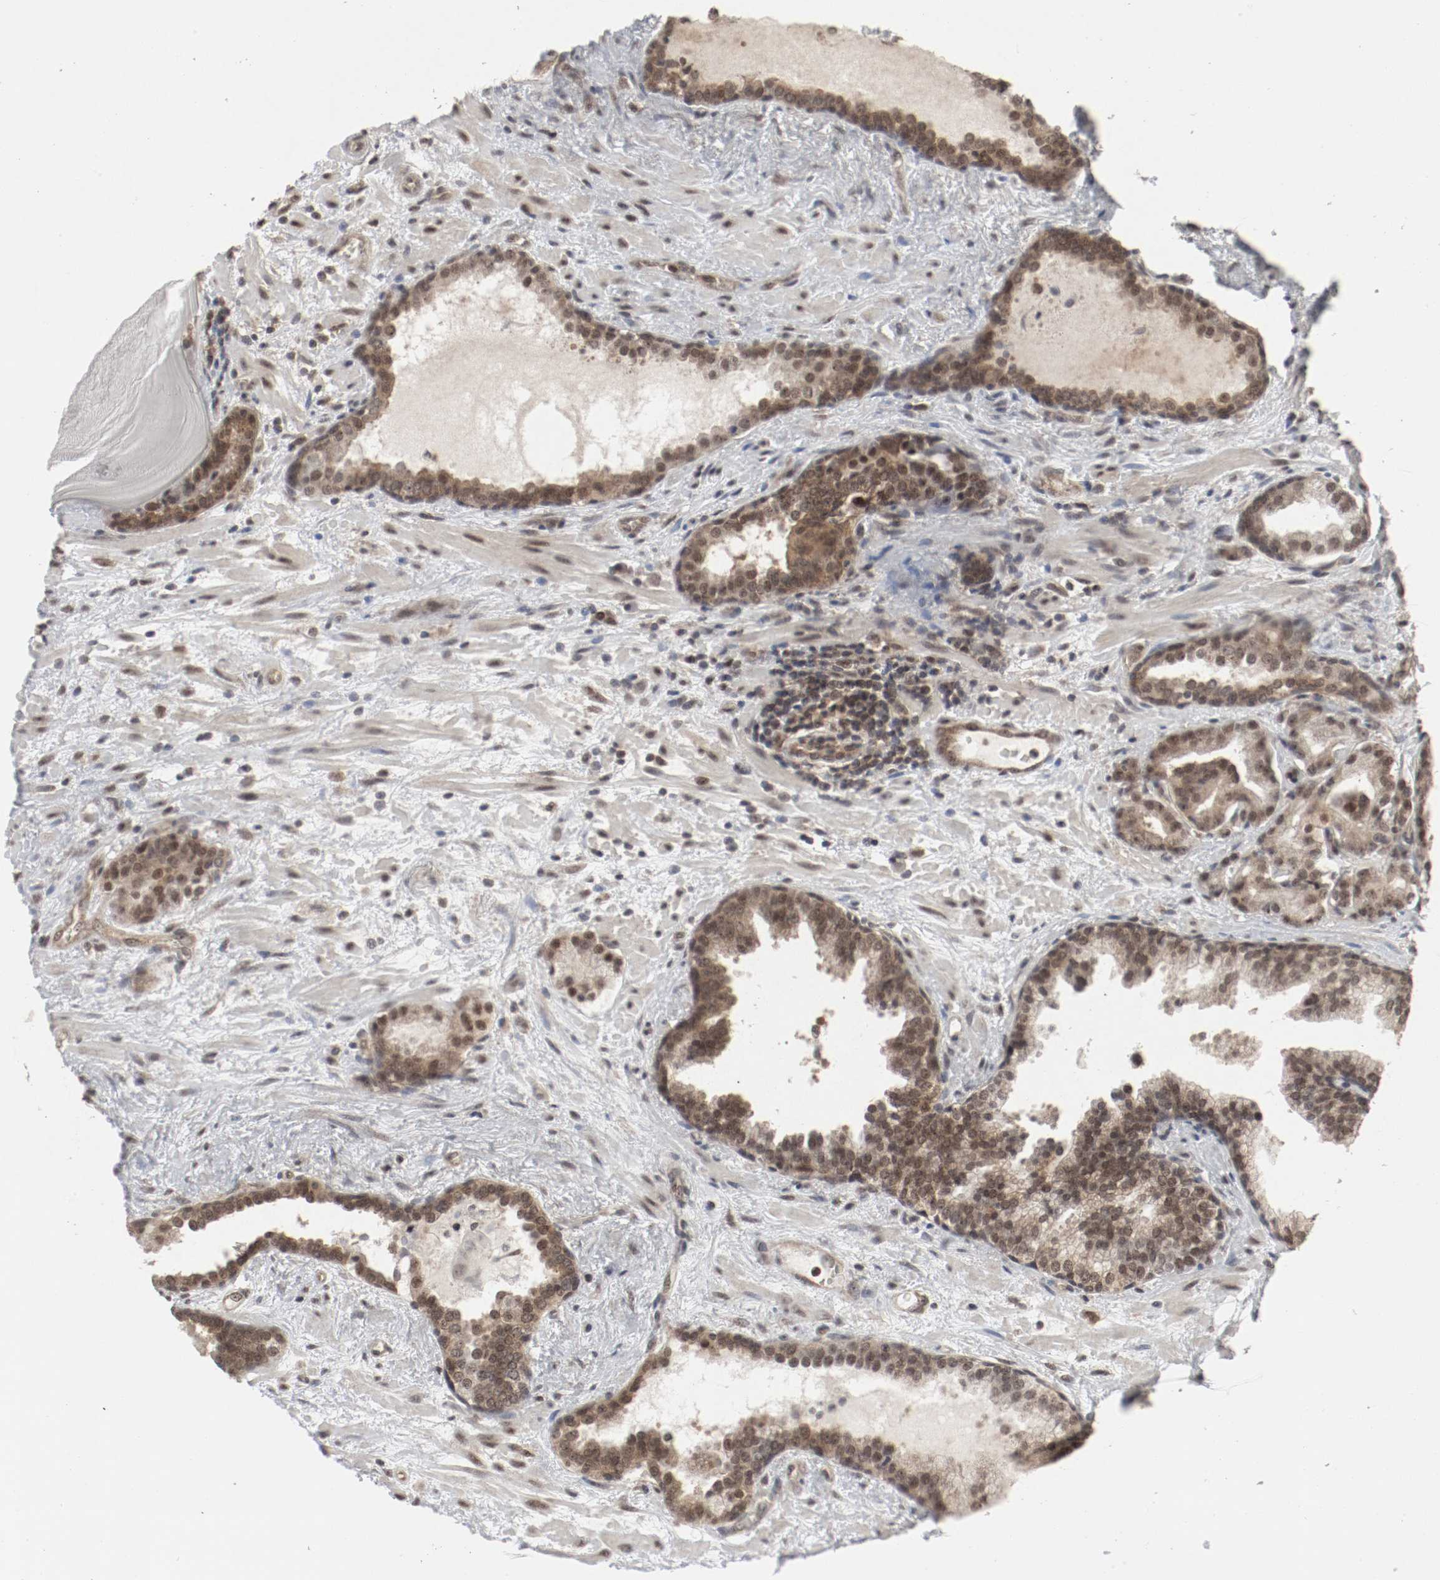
{"staining": {"intensity": "moderate", "quantity": ">75%", "location": "cytoplasmic/membranous,nuclear"}, "tissue": "prostate cancer", "cell_type": "Tumor cells", "image_type": "cancer", "snomed": [{"axis": "morphology", "description": "Adenocarcinoma, Low grade"}, {"axis": "topography", "description": "Prostate"}], "caption": "An IHC micrograph of tumor tissue is shown. Protein staining in brown highlights moderate cytoplasmic/membranous and nuclear positivity in prostate cancer within tumor cells.", "gene": "CSNK2B", "patient": {"sex": "male", "age": 63}}